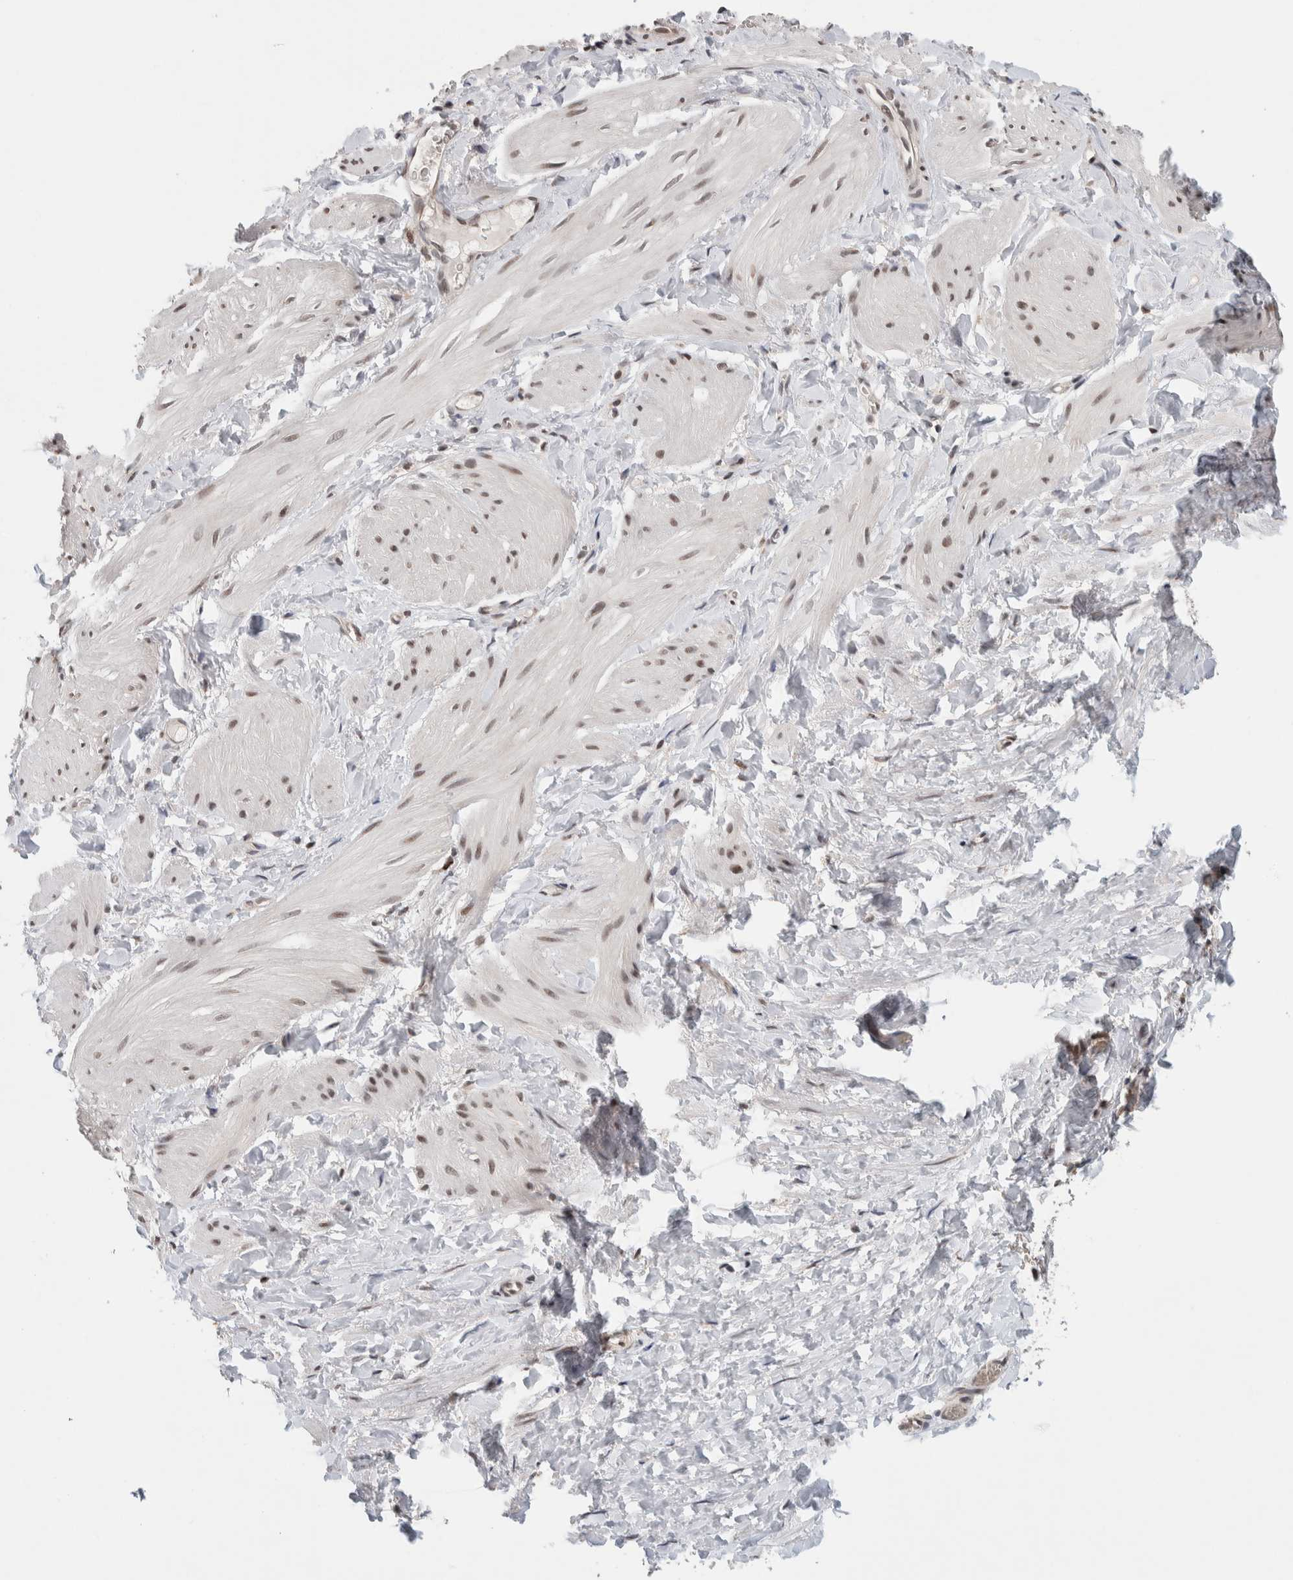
{"staining": {"intensity": "weak", "quantity": "25%-75%", "location": "nuclear"}, "tissue": "smooth muscle", "cell_type": "Smooth muscle cells", "image_type": "normal", "snomed": [{"axis": "morphology", "description": "Normal tissue, NOS"}, {"axis": "topography", "description": "Smooth muscle"}], "caption": "Smooth muscle cells display low levels of weak nuclear expression in approximately 25%-75% of cells in unremarkable smooth muscle.", "gene": "KCNK1", "patient": {"sex": "male", "age": 16}}